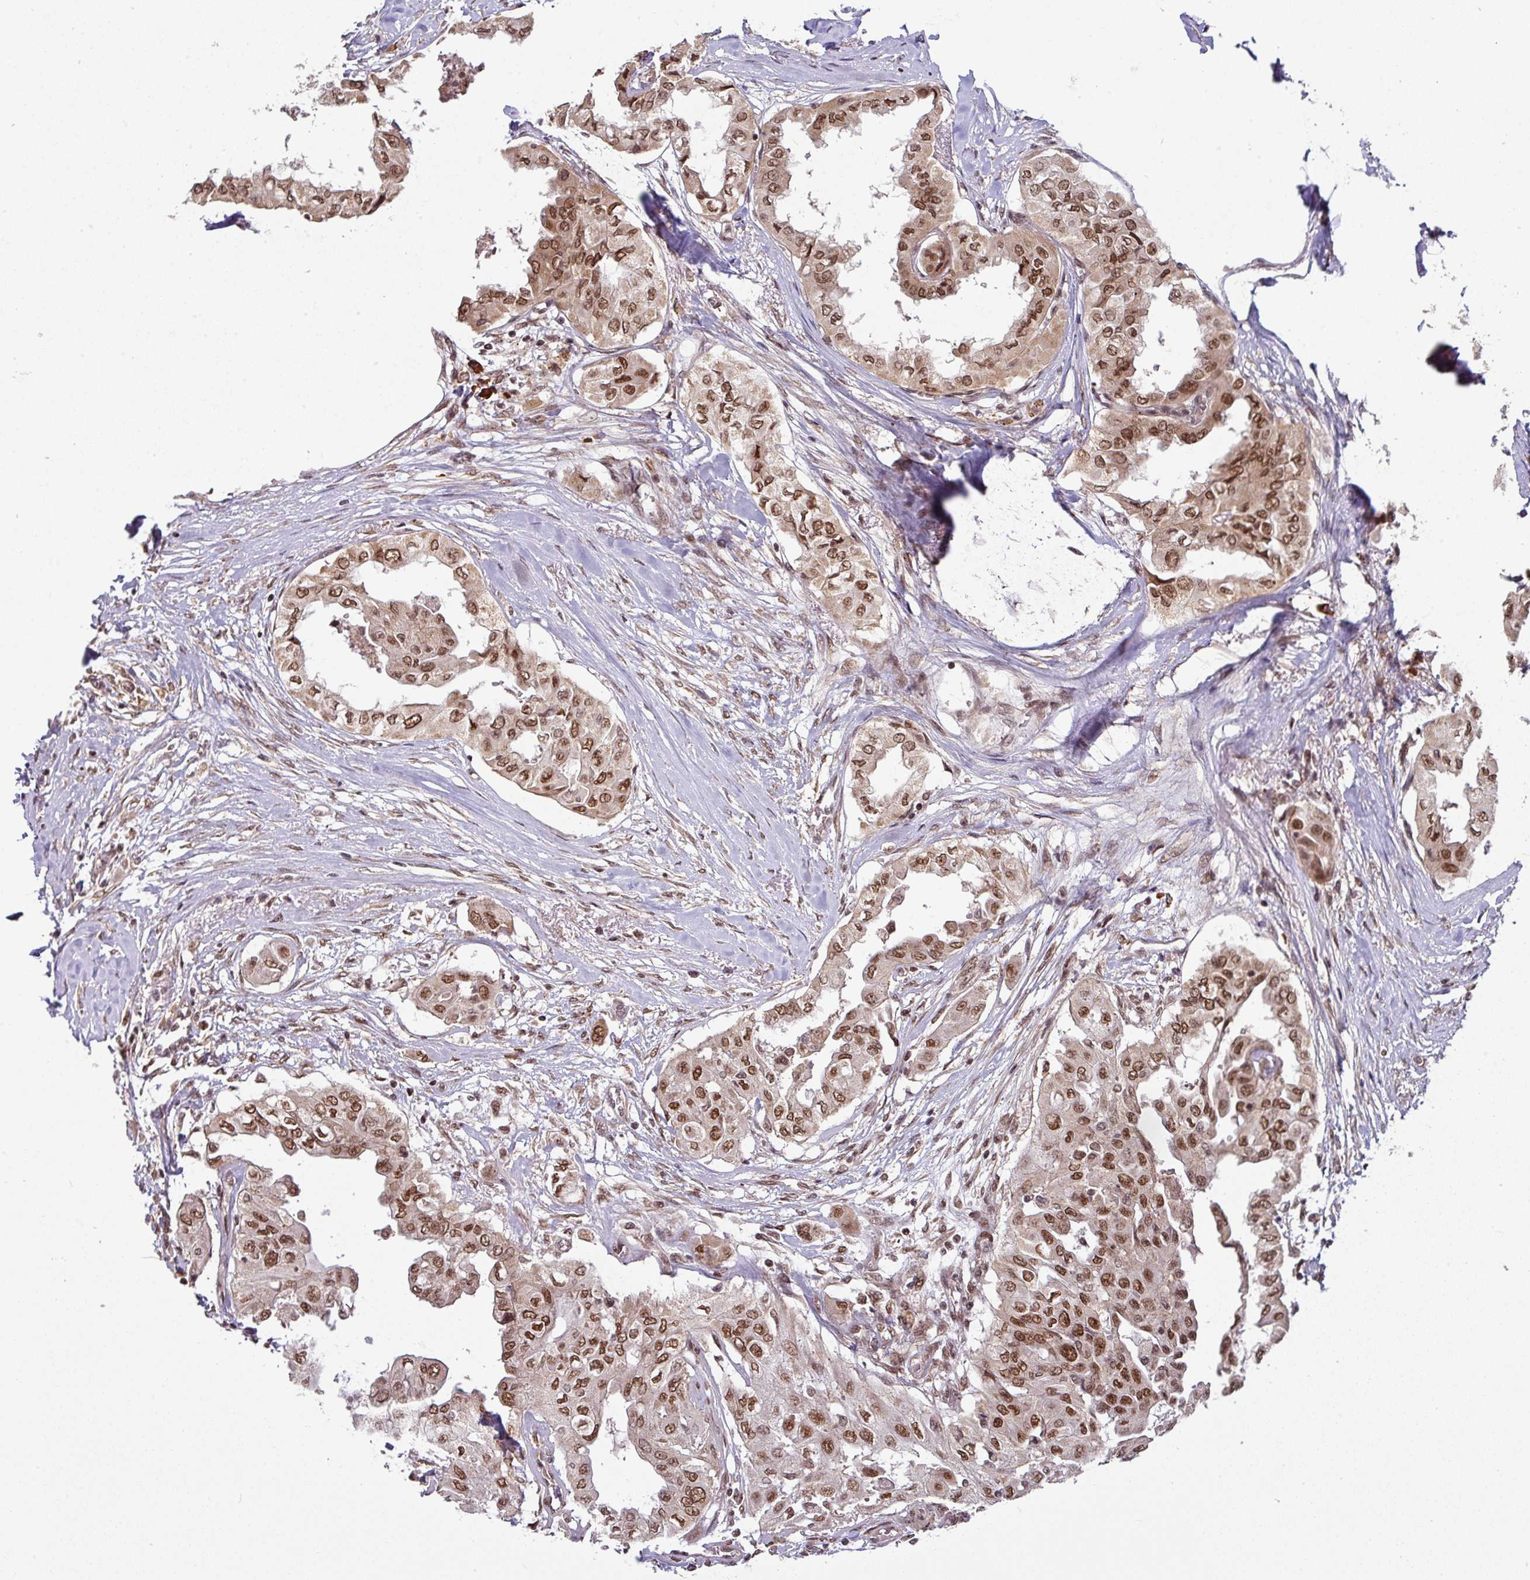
{"staining": {"intensity": "moderate", "quantity": ">75%", "location": "nuclear"}, "tissue": "thyroid cancer", "cell_type": "Tumor cells", "image_type": "cancer", "snomed": [{"axis": "morphology", "description": "Papillary adenocarcinoma, NOS"}, {"axis": "topography", "description": "Thyroid gland"}], "caption": "Immunohistochemistry of thyroid papillary adenocarcinoma shows medium levels of moderate nuclear expression in approximately >75% of tumor cells.", "gene": "PHF23", "patient": {"sex": "female", "age": 59}}